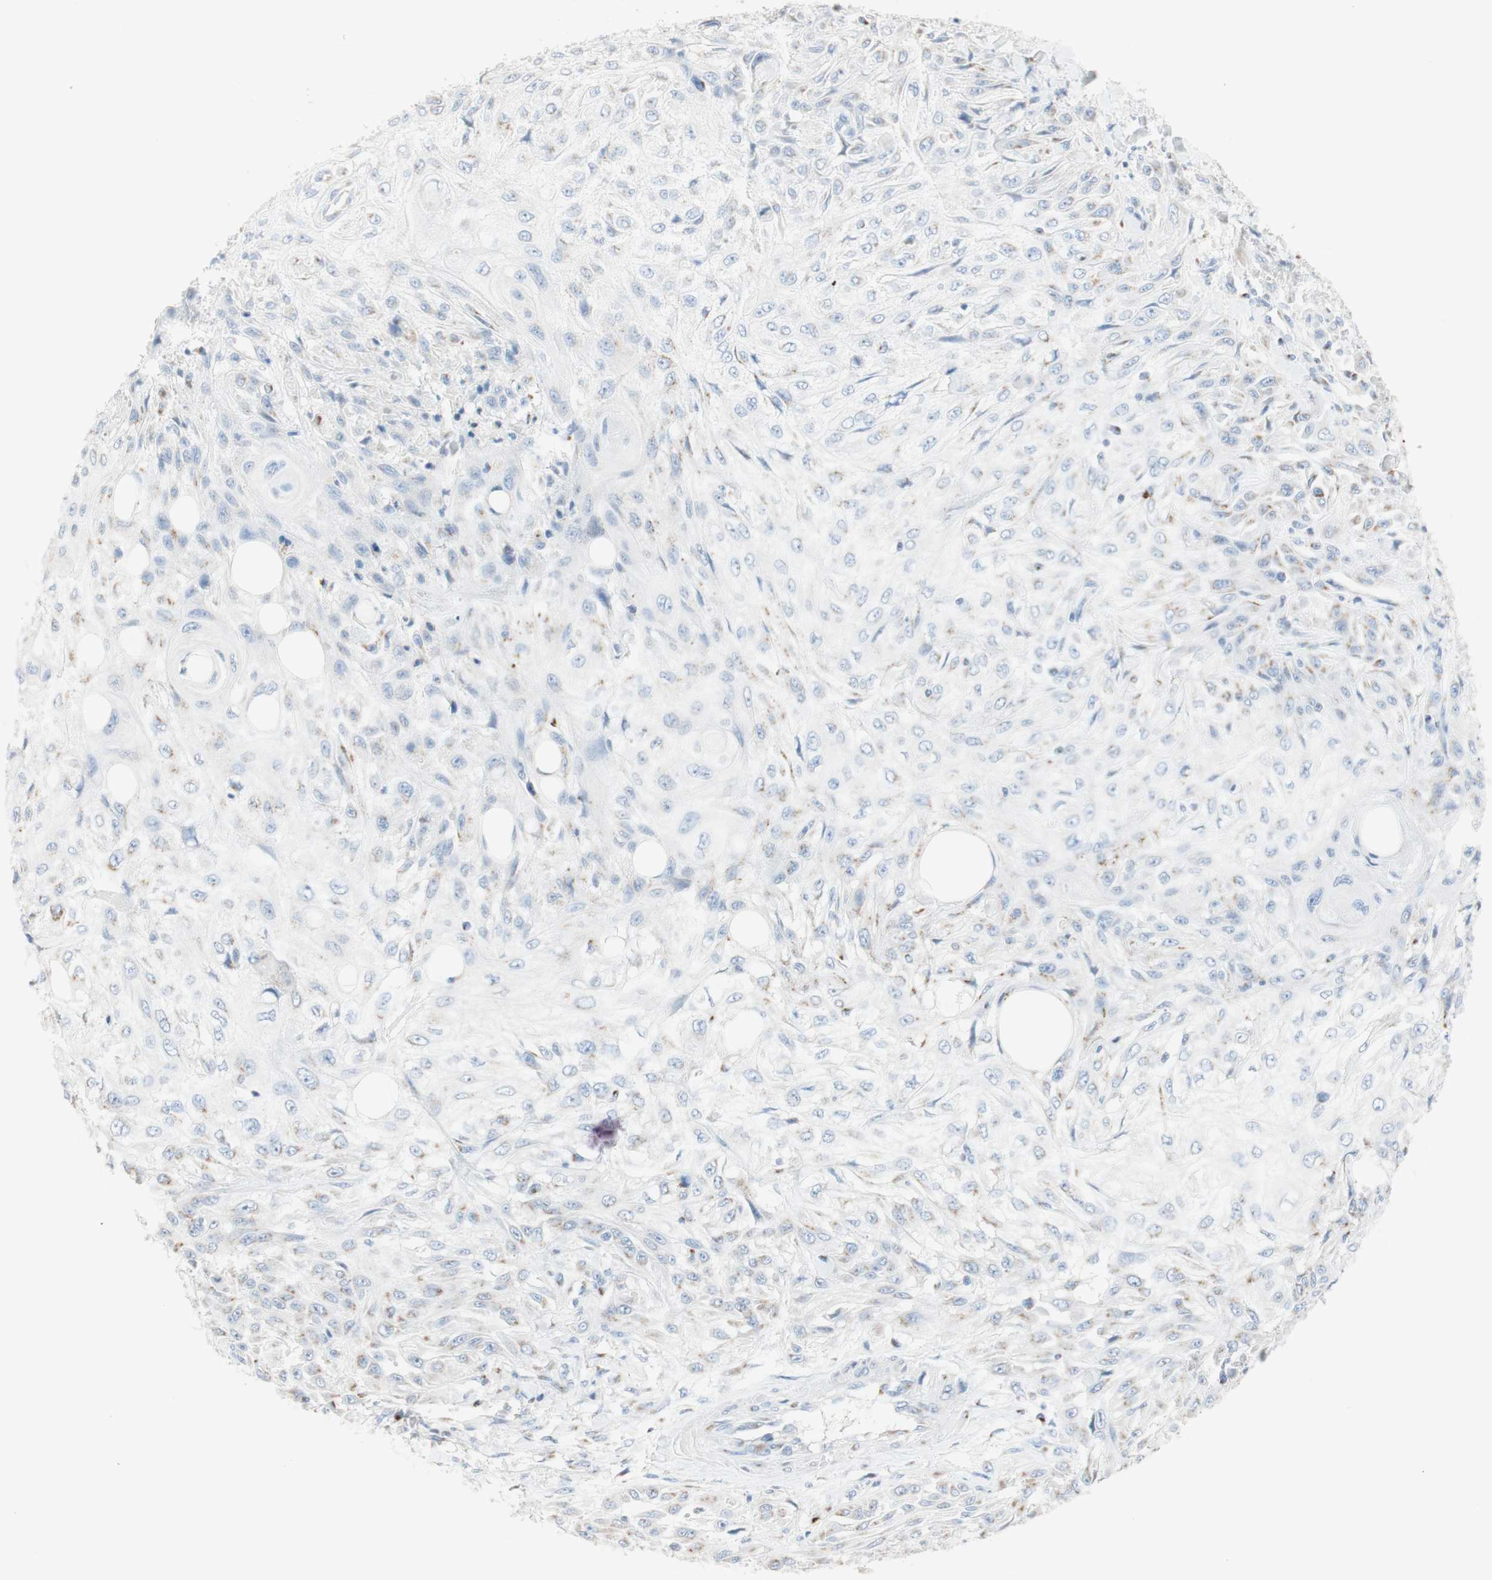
{"staining": {"intensity": "weak", "quantity": "25%-75%", "location": "cytoplasmic/membranous"}, "tissue": "skin cancer", "cell_type": "Tumor cells", "image_type": "cancer", "snomed": [{"axis": "morphology", "description": "Squamous cell carcinoma, NOS"}, {"axis": "topography", "description": "Skin"}], "caption": "Human skin cancer stained with a brown dye demonstrates weak cytoplasmic/membranous positive staining in approximately 25%-75% of tumor cells.", "gene": "MANEA", "patient": {"sex": "male", "age": 75}}